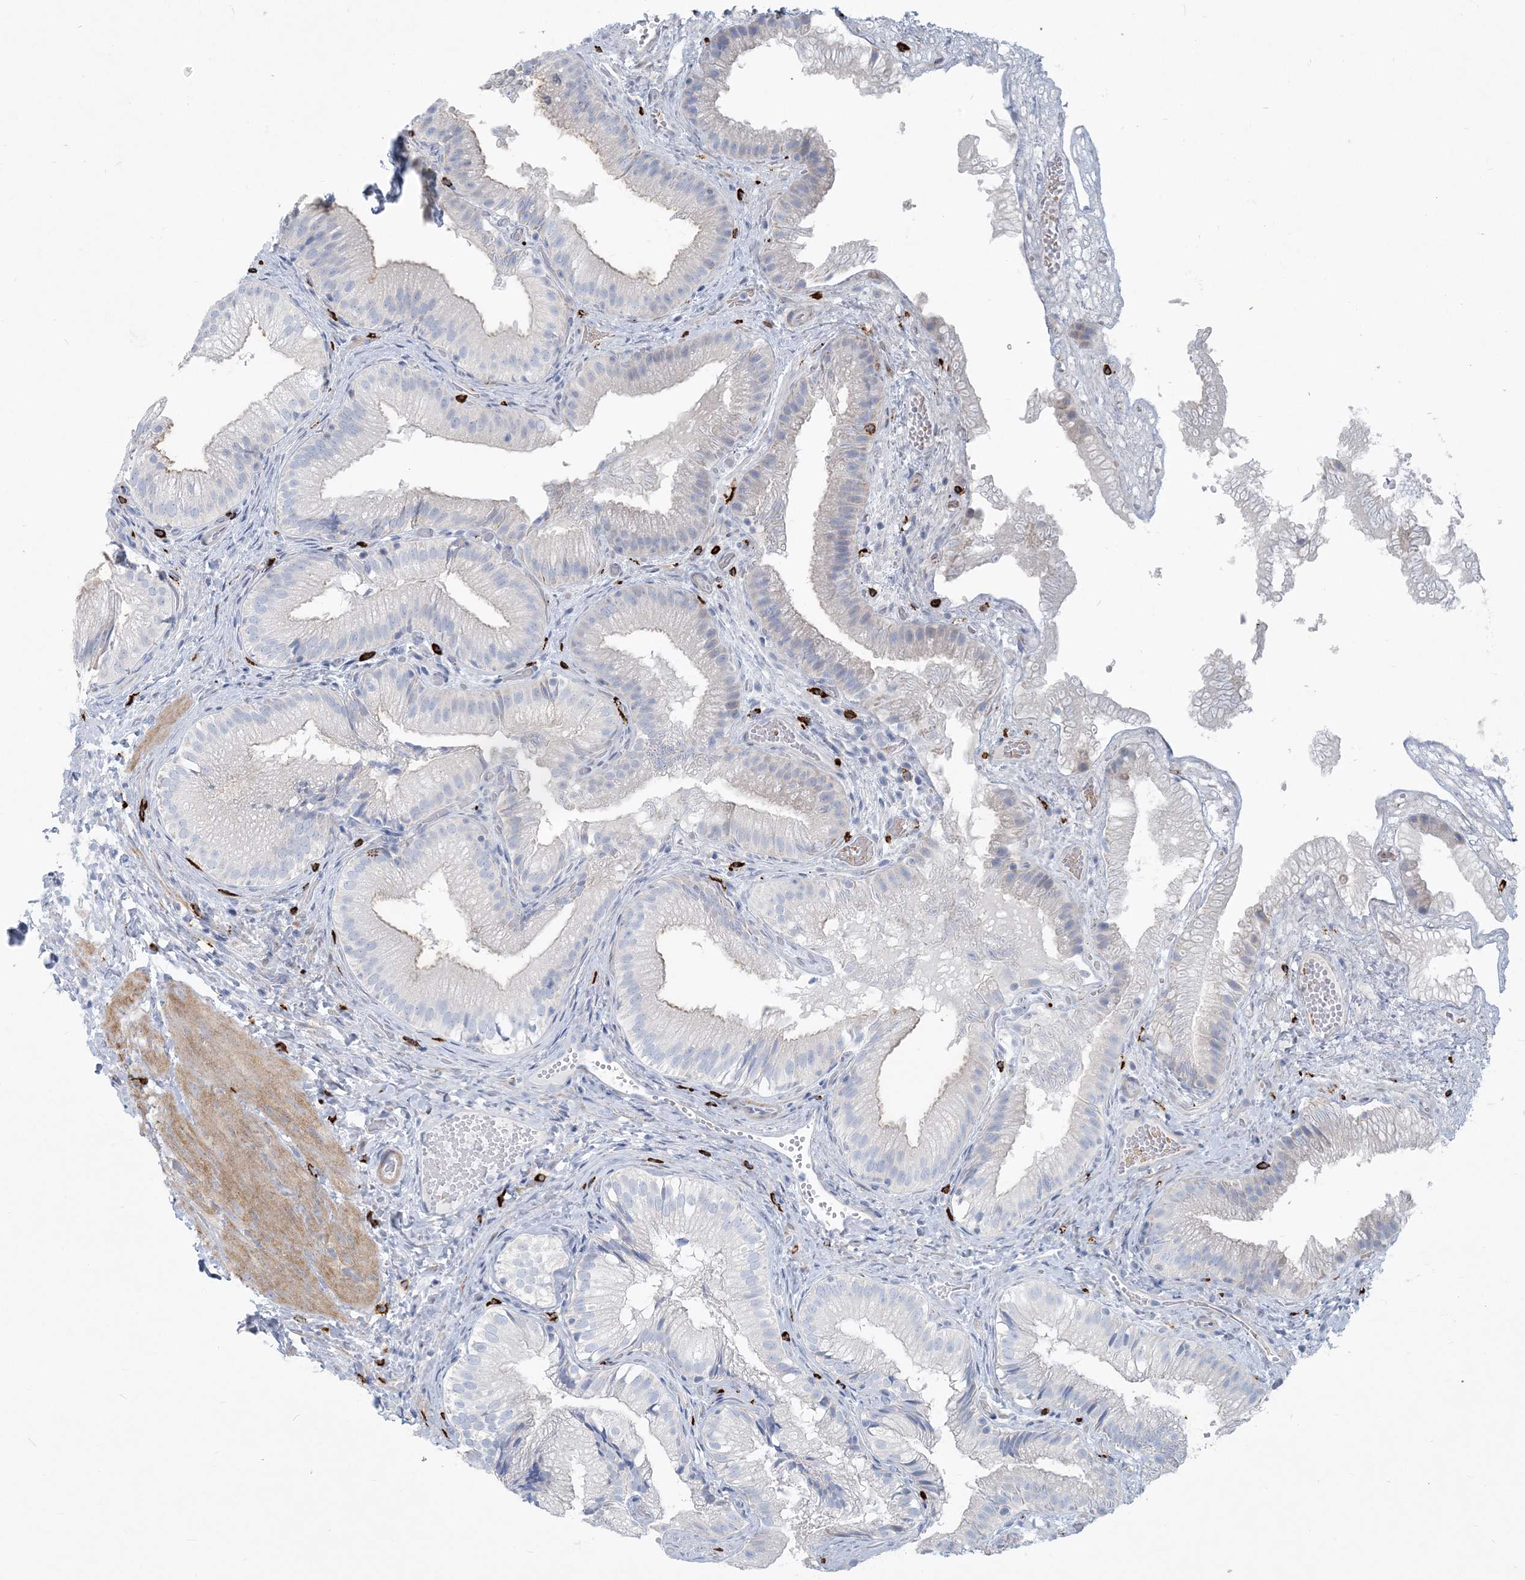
{"staining": {"intensity": "negative", "quantity": "none", "location": "none"}, "tissue": "gallbladder", "cell_type": "Glandular cells", "image_type": "normal", "snomed": [{"axis": "morphology", "description": "Normal tissue, NOS"}, {"axis": "topography", "description": "Gallbladder"}], "caption": "Immunohistochemical staining of unremarkable gallbladder displays no significant staining in glandular cells. (DAB immunohistochemistry (IHC) visualized using brightfield microscopy, high magnification).", "gene": "MOXD1", "patient": {"sex": "female", "age": 30}}